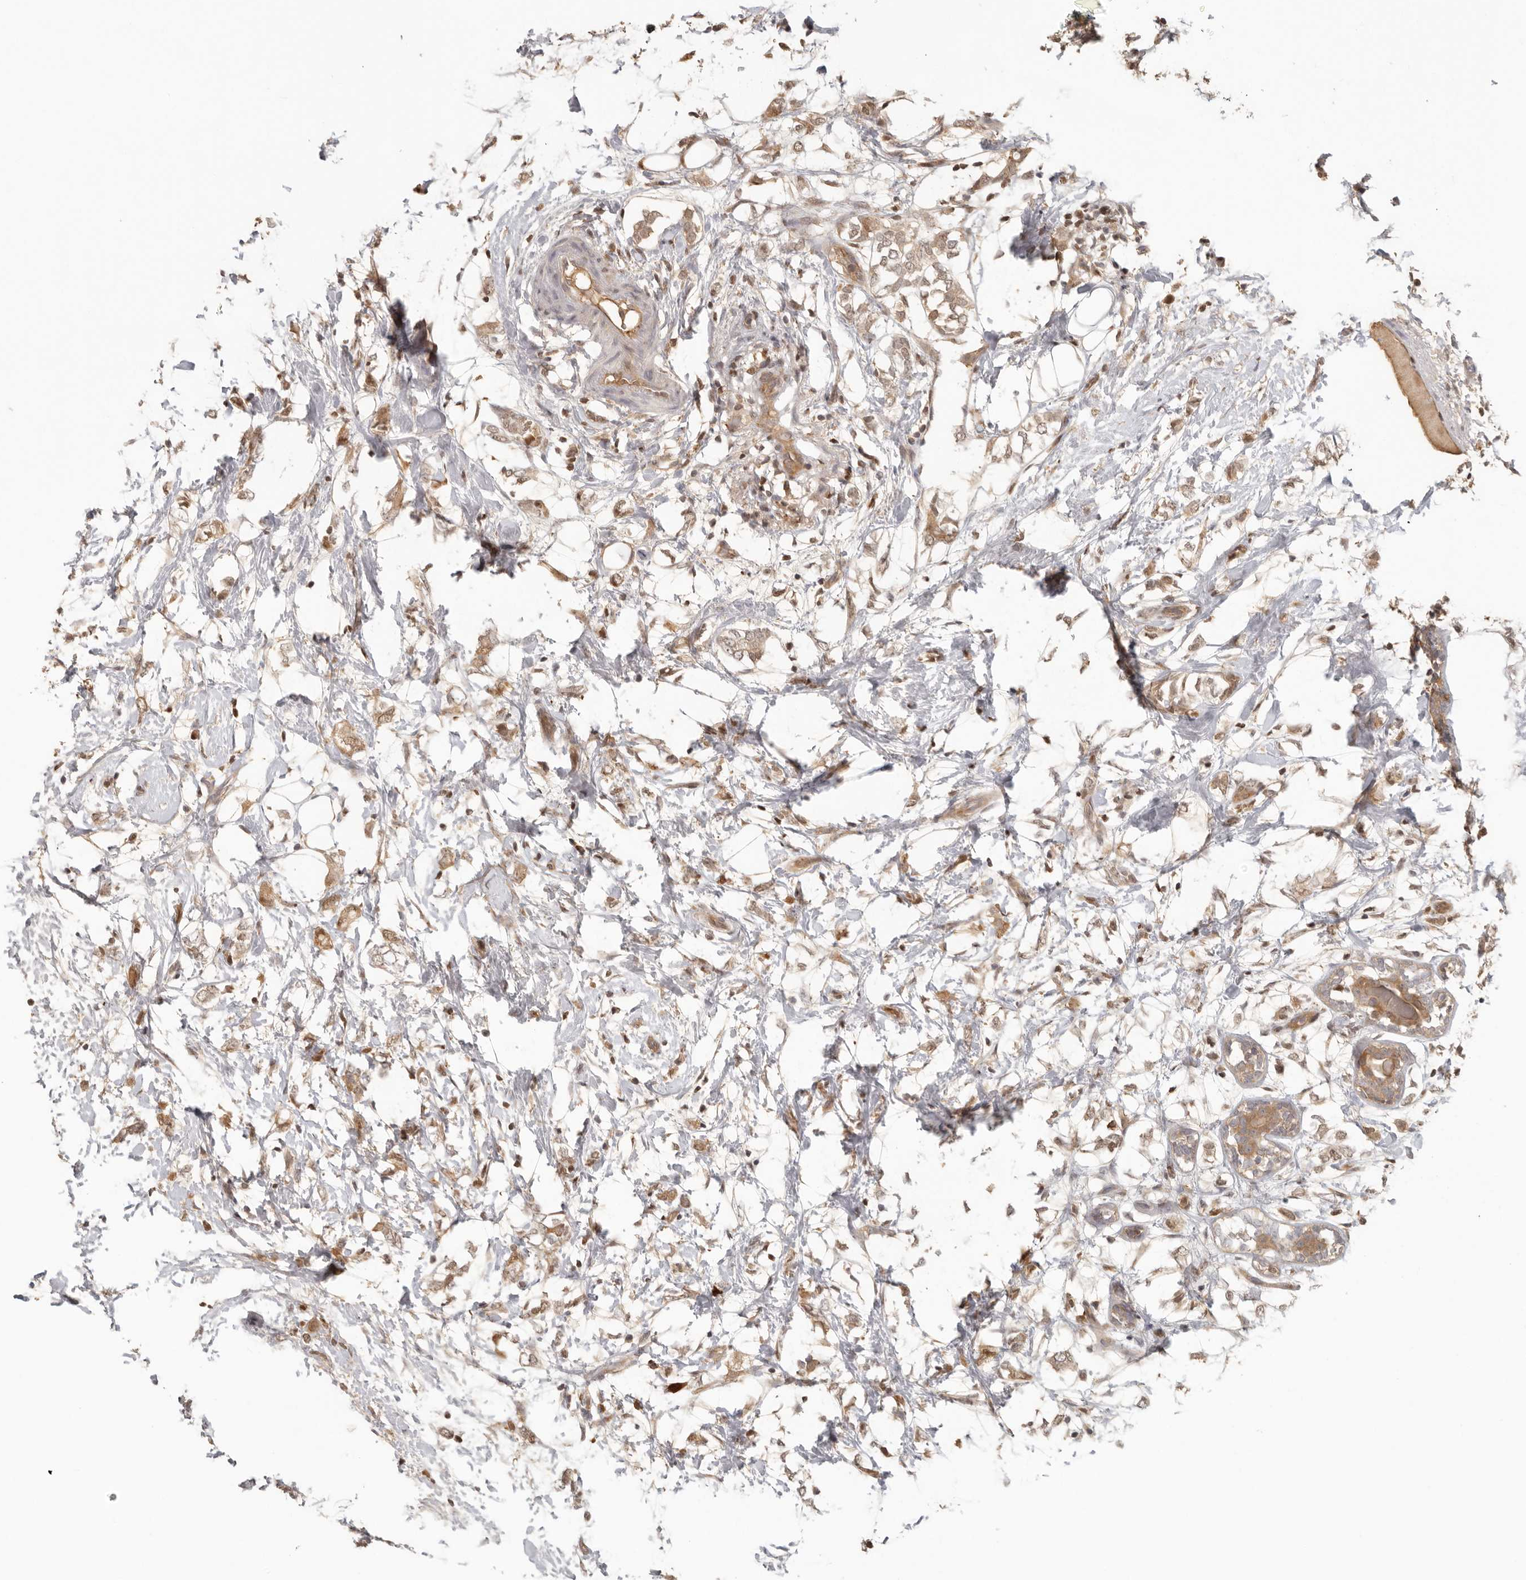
{"staining": {"intensity": "moderate", "quantity": ">75%", "location": "cytoplasmic/membranous"}, "tissue": "breast cancer", "cell_type": "Tumor cells", "image_type": "cancer", "snomed": [{"axis": "morphology", "description": "Normal tissue, NOS"}, {"axis": "morphology", "description": "Lobular carcinoma"}, {"axis": "topography", "description": "Breast"}], "caption": "A micrograph of human breast cancer (lobular carcinoma) stained for a protein shows moderate cytoplasmic/membranous brown staining in tumor cells.", "gene": "PSMA5", "patient": {"sex": "female", "age": 47}}